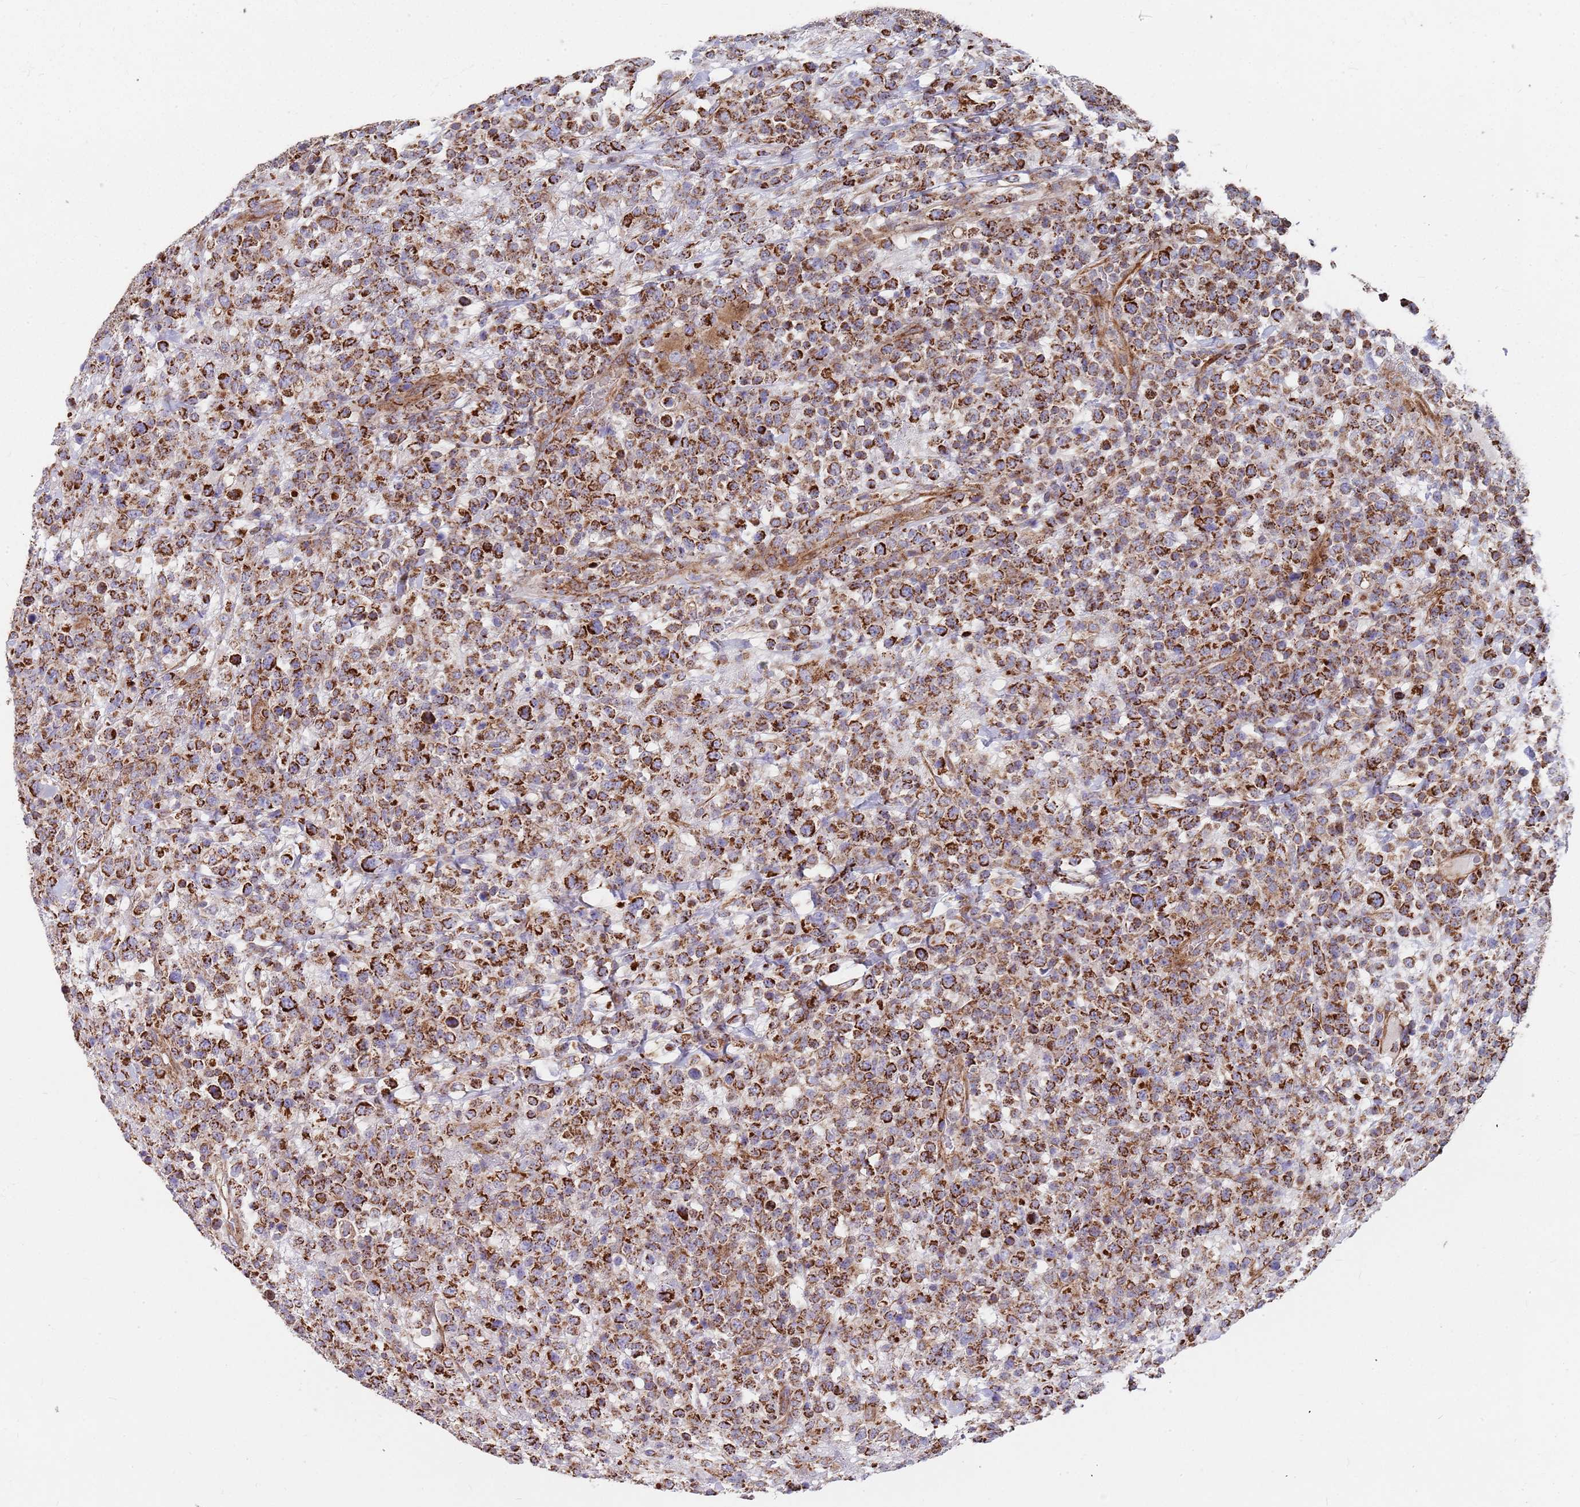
{"staining": {"intensity": "strong", "quantity": ">75%", "location": "cytoplasmic/membranous"}, "tissue": "lymphoma", "cell_type": "Tumor cells", "image_type": "cancer", "snomed": [{"axis": "morphology", "description": "Malignant lymphoma, non-Hodgkin's type, High grade"}, {"axis": "topography", "description": "Colon"}], "caption": "This micrograph exhibits IHC staining of human lymphoma, with high strong cytoplasmic/membranous staining in approximately >75% of tumor cells.", "gene": "WDFY3", "patient": {"sex": "female", "age": 53}}